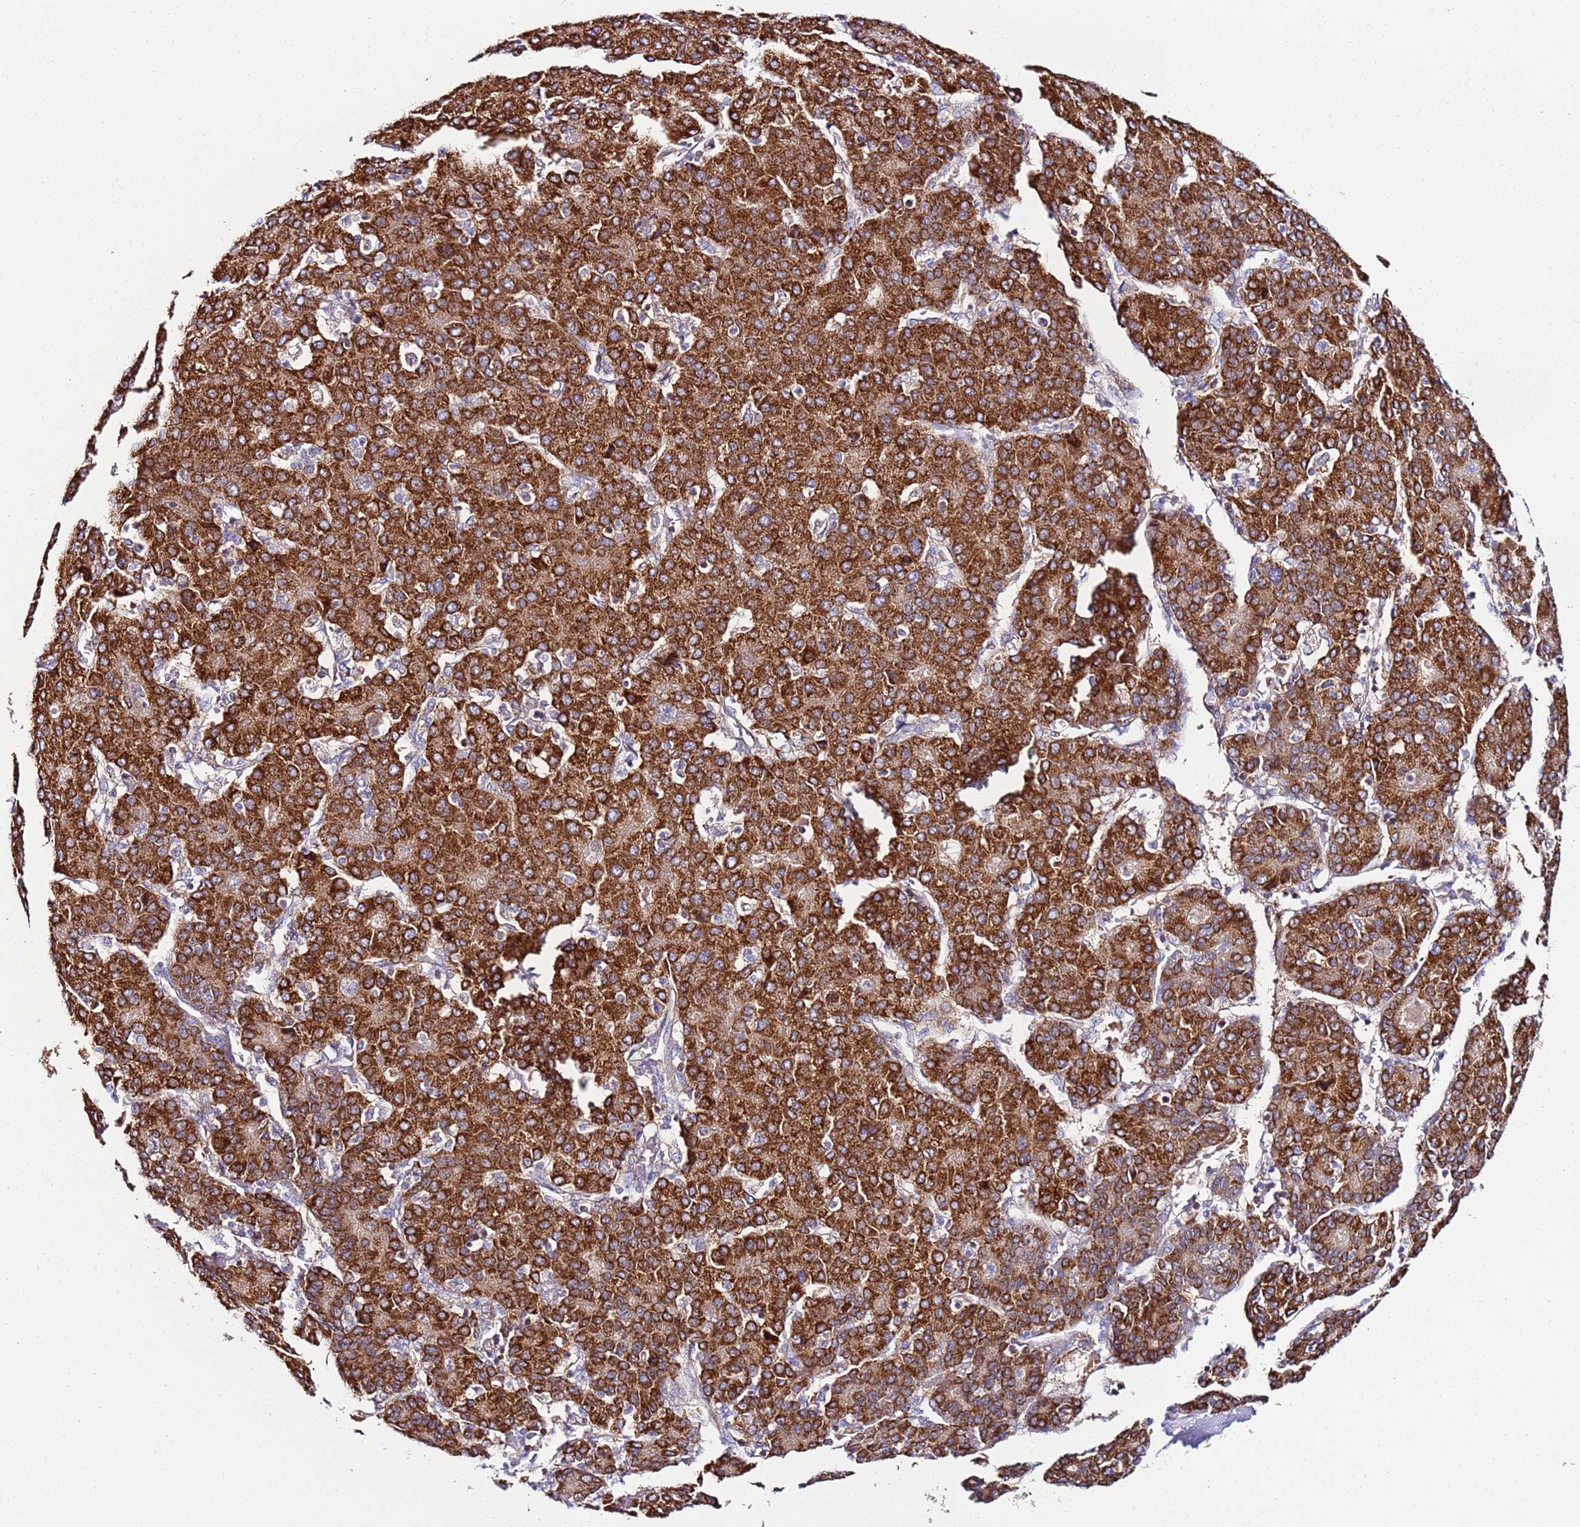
{"staining": {"intensity": "strong", "quantity": ">75%", "location": "cytoplasmic/membranous"}, "tissue": "liver cancer", "cell_type": "Tumor cells", "image_type": "cancer", "snomed": [{"axis": "morphology", "description": "Carcinoma, Hepatocellular, NOS"}, {"axis": "topography", "description": "Liver"}], "caption": "IHC staining of liver cancer (hepatocellular carcinoma), which demonstrates high levels of strong cytoplasmic/membranous expression in about >75% of tumor cells indicating strong cytoplasmic/membranous protein positivity. The staining was performed using DAB (brown) for protein detection and nuclei were counterstained in hematoxylin (blue).", "gene": "C19orf12", "patient": {"sex": "male", "age": 65}}